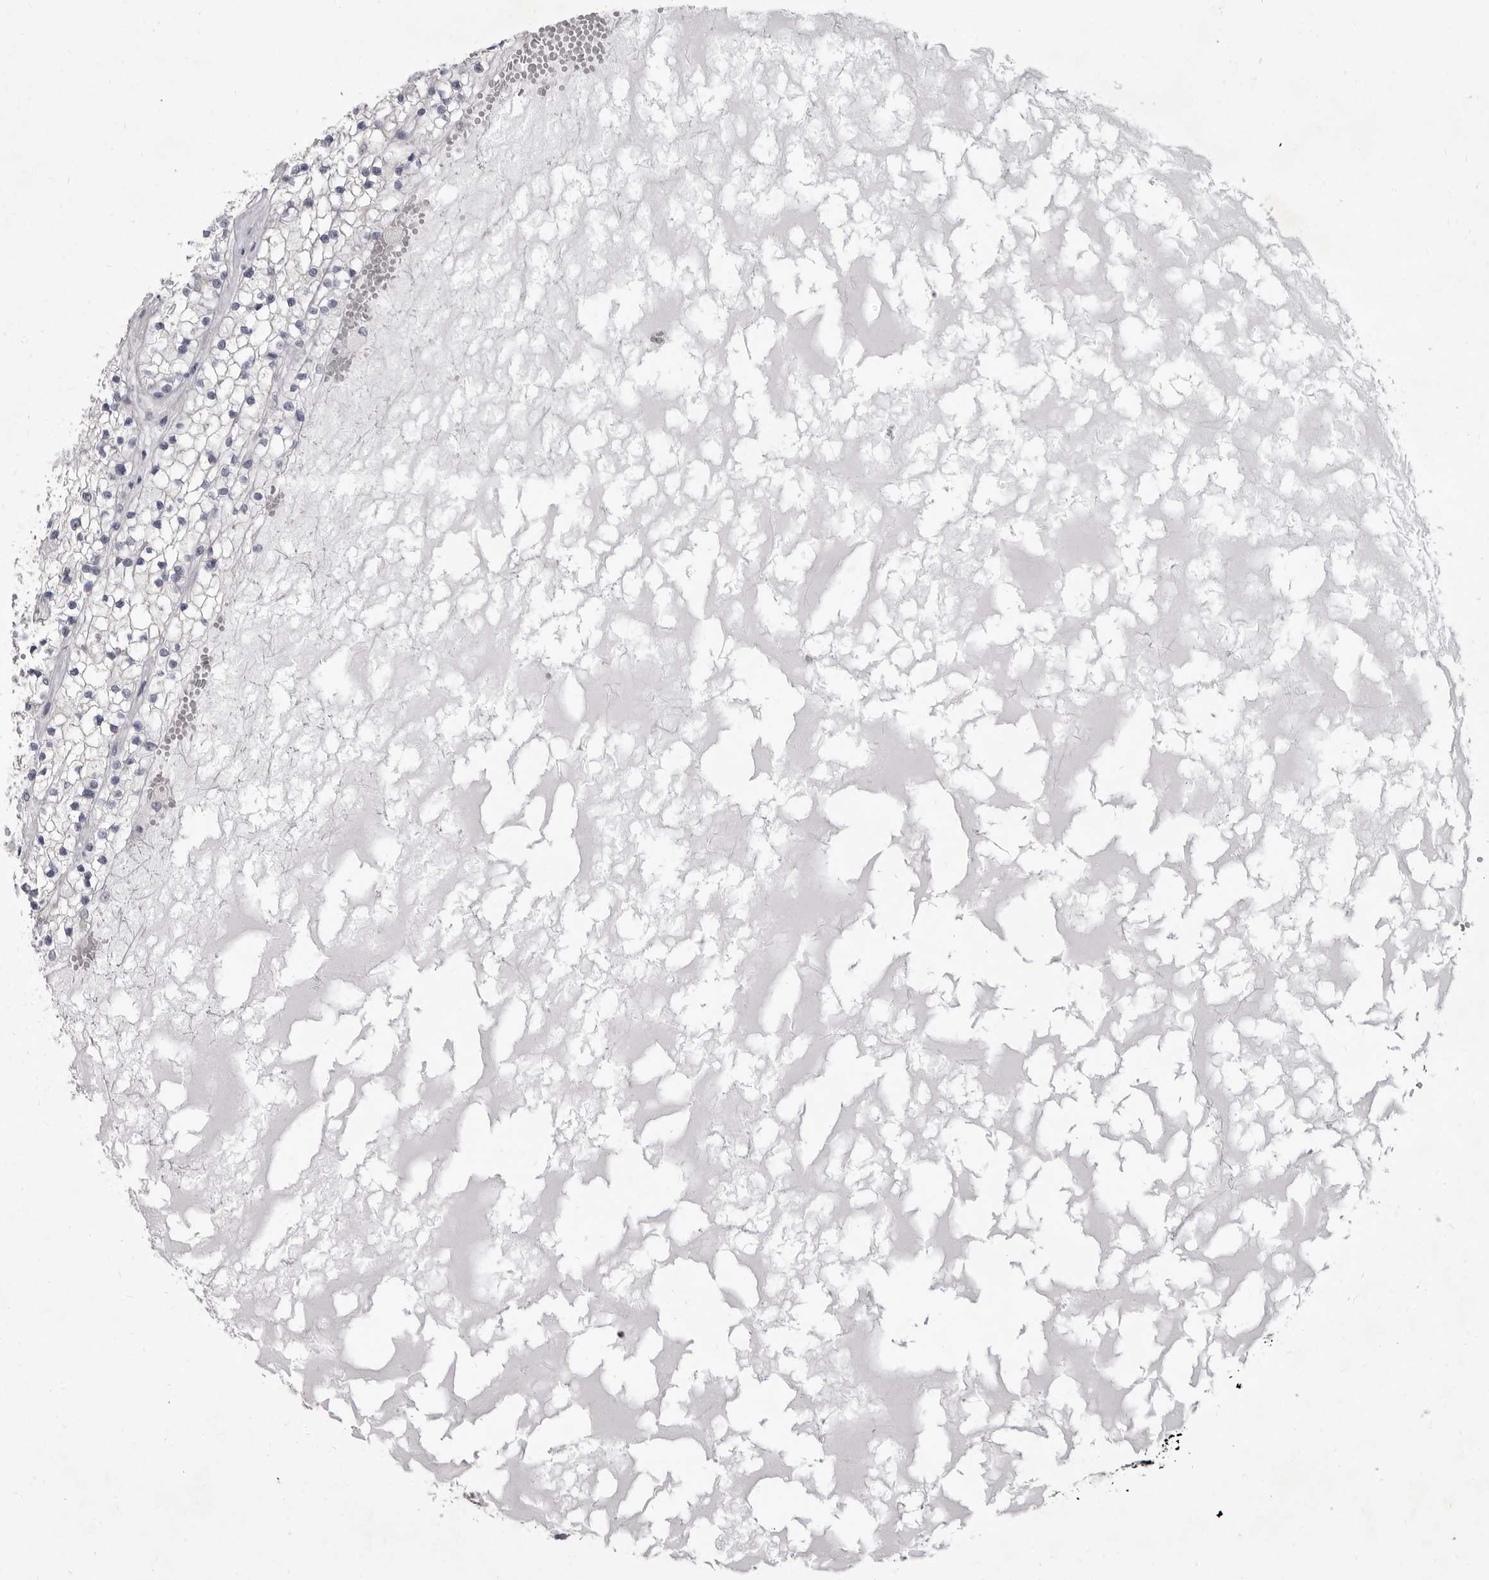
{"staining": {"intensity": "negative", "quantity": "none", "location": "none"}, "tissue": "renal cancer", "cell_type": "Tumor cells", "image_type": "cancer", "snomed": [{"axis": "morphology", "description": "Normal tissue, NOS"}, {"axis": "morphology", "description": "Adenocarcinoma, NOS"}, {"axis": "topography", "description": "Kidney"}], "caption": "Tumor cells show no significant protein staining in renal cancer. (Brightfield microscopy of DAB (3,3'-diaminobenzidine) IHC at high magnification).", "gene": "GSK3B", "patient": {"sex": "male", "age": 68}}